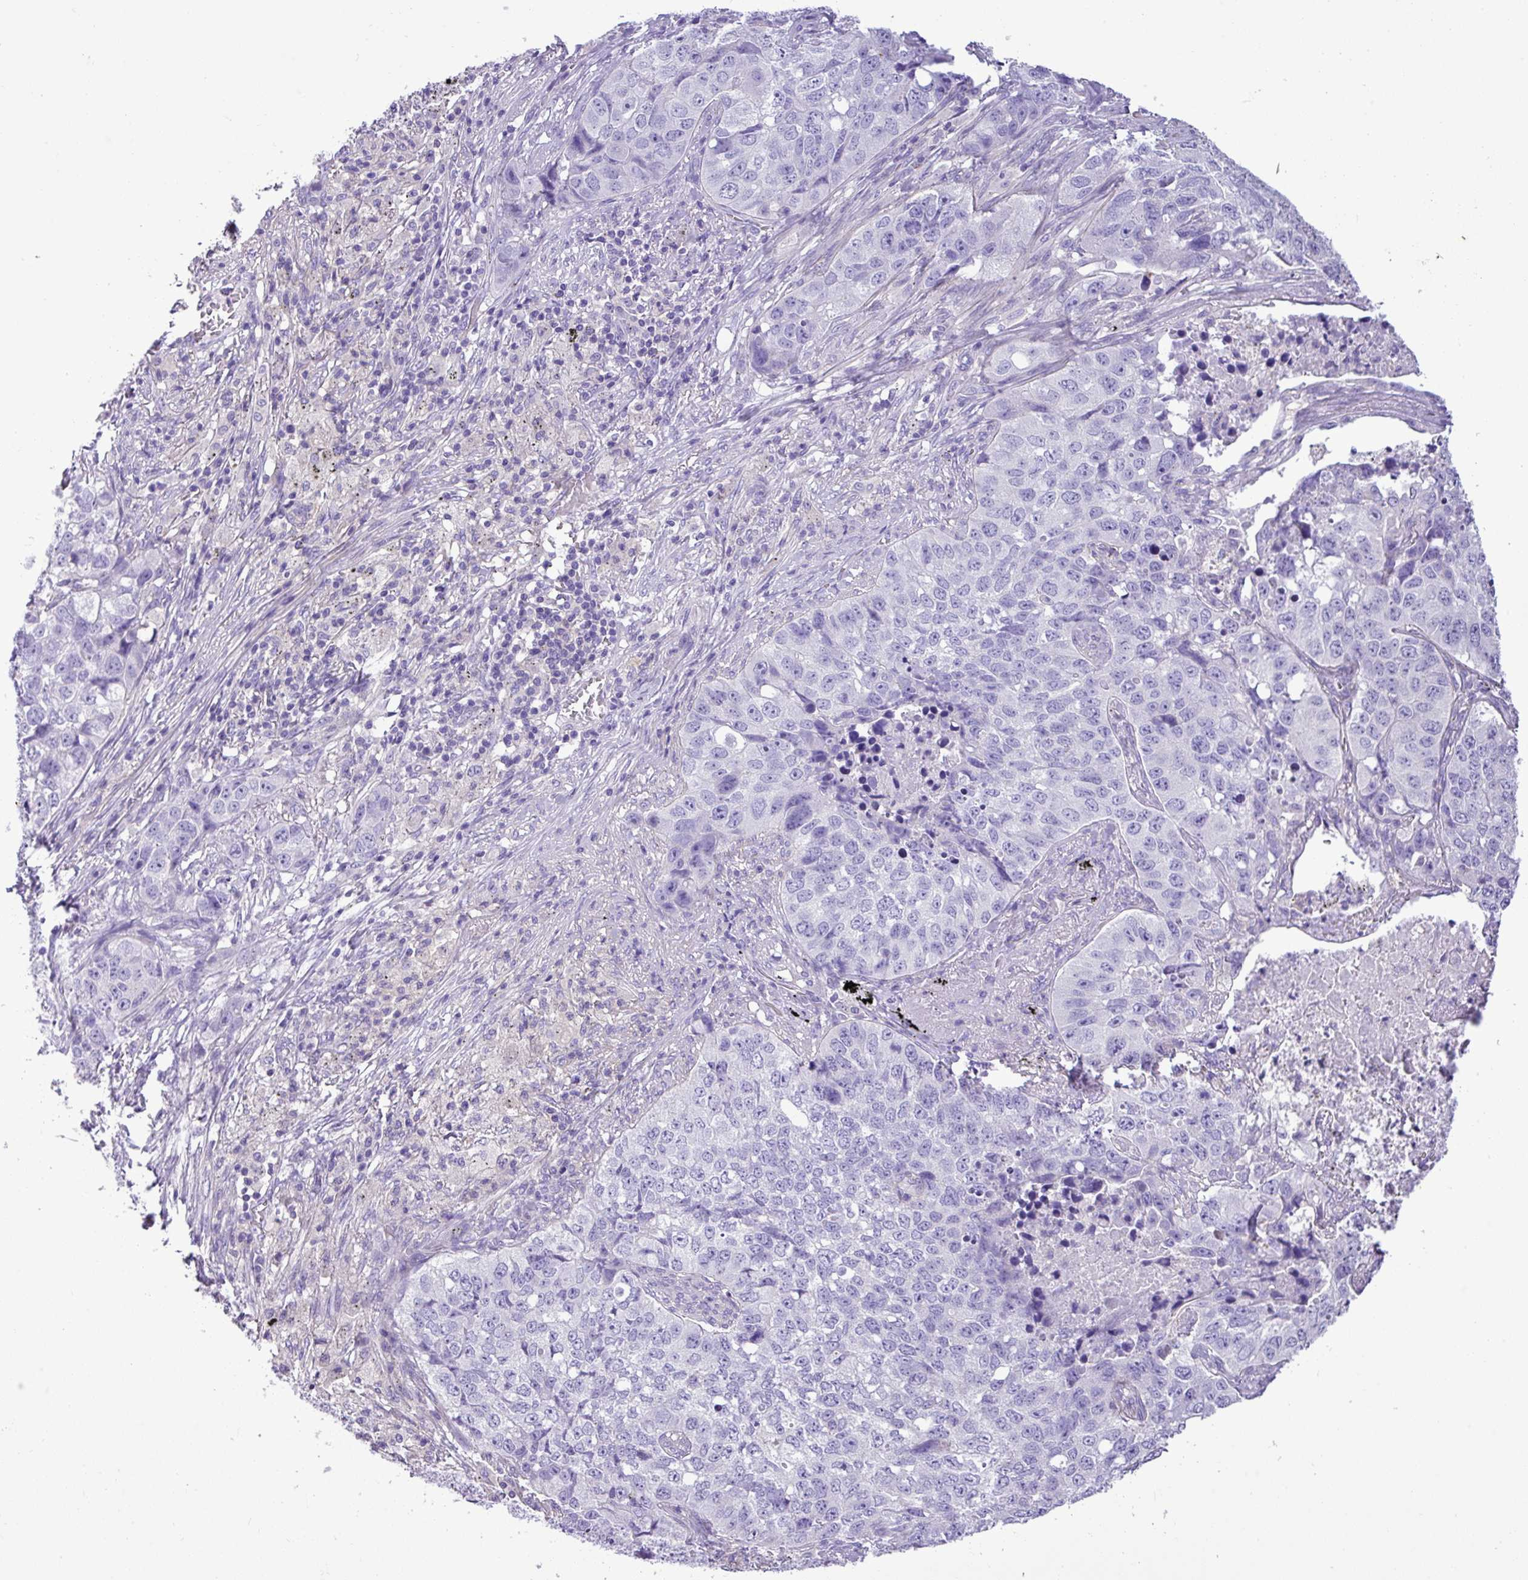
{"staining": {"intensity": "negative", "quantity": "none", "location": "none"}, "tissue": "lung cancer", "cell_type": "Tumor cells", "image_type": "cancer", "snomed": [{"axis": "morphology", "description": "Squamous cell carcinoma, NOS"}, {"axis": "topography", "description": "Lung"}], "caption": "Tumor cells show no significant staining in lung cancer (squamous cell carcinoma).", "gene": "ZNF334", "patient": {"sex": "male", "age": 60}}